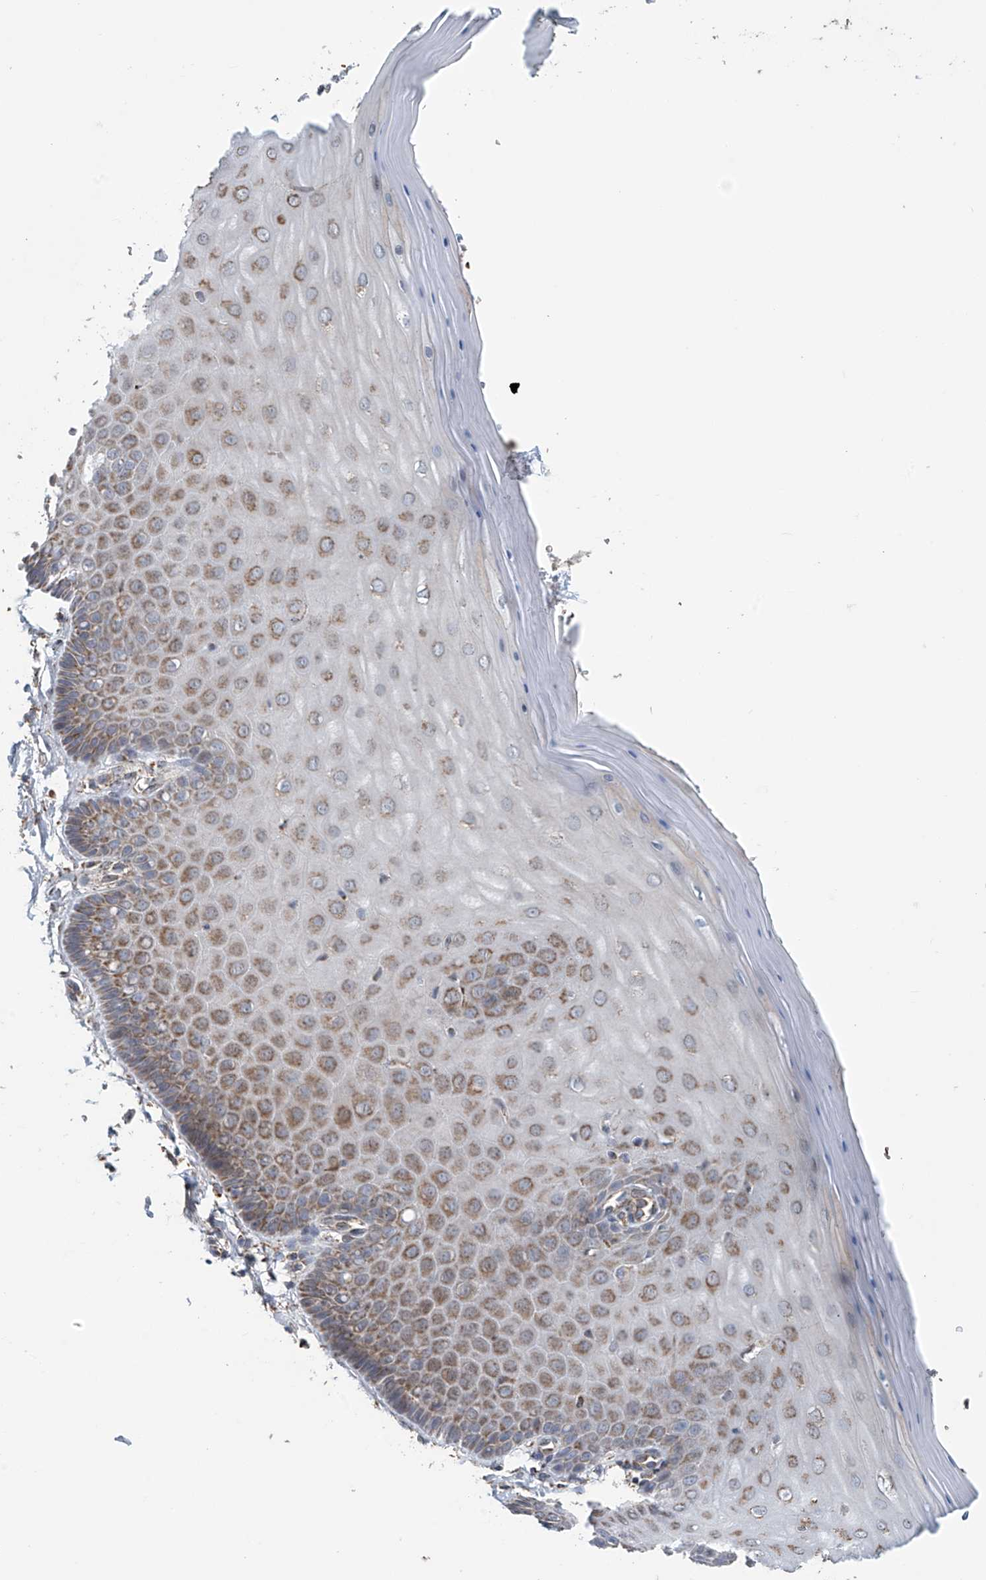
{"staining": {"intensity": "moderate", "quantity": ">75%", "location": "cytoplasmic/membranous"}, "tissue": "cervix", "cell_type": "Glandular cells", "image_type": "normal", "snomed": [{"axis": "morphology", "description": "Normal tissue, NOS"}, {"axis": "topography", "description": "Cervix"}], "caption": "Cervix stained with a brown dye exhibits moderate cytoplasmic/membranous positive positivity in about >75% of glandular cells.", "gene": "COMMD1", "patient": {"sex": "female", "age": 55}}